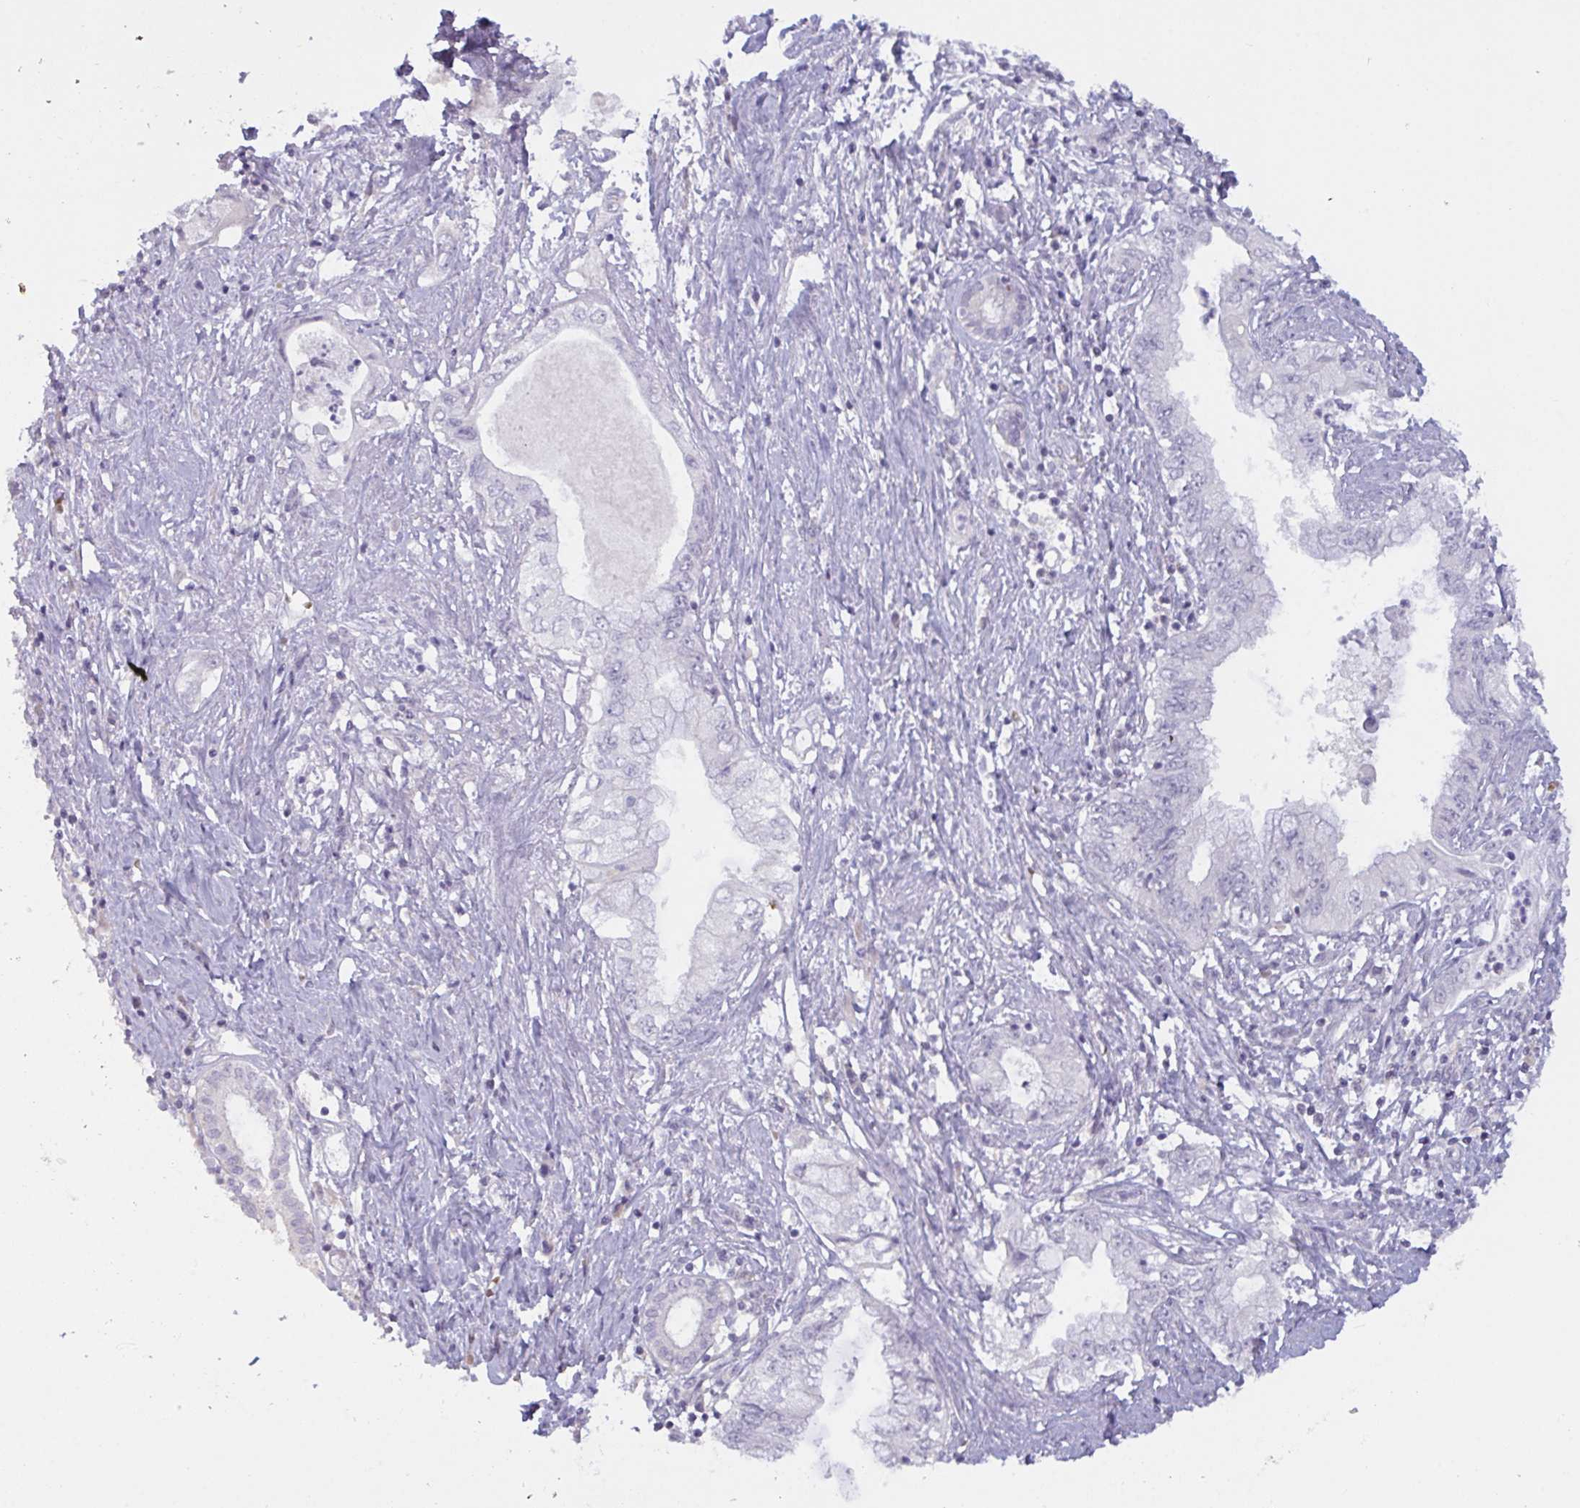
{"staining": {"intensity": "negative", "quantity": "none", "location": "none"}, "tissue": "pancreatic cancer", "cell_type": "Tumor cells", "image_type": "cancer", "snomed": [{"axis": "morphology", "description": "Adenocarcinoma, NOS"}, {"axis": "topography", "description": "Pancreas"}], "caption": "Protein analysis of adenocarcinoma (pancreatic) displays no significant staining in tumor cells.", "gene": "RFPL4B", "patient": {"sex": "female", "age": 73}}